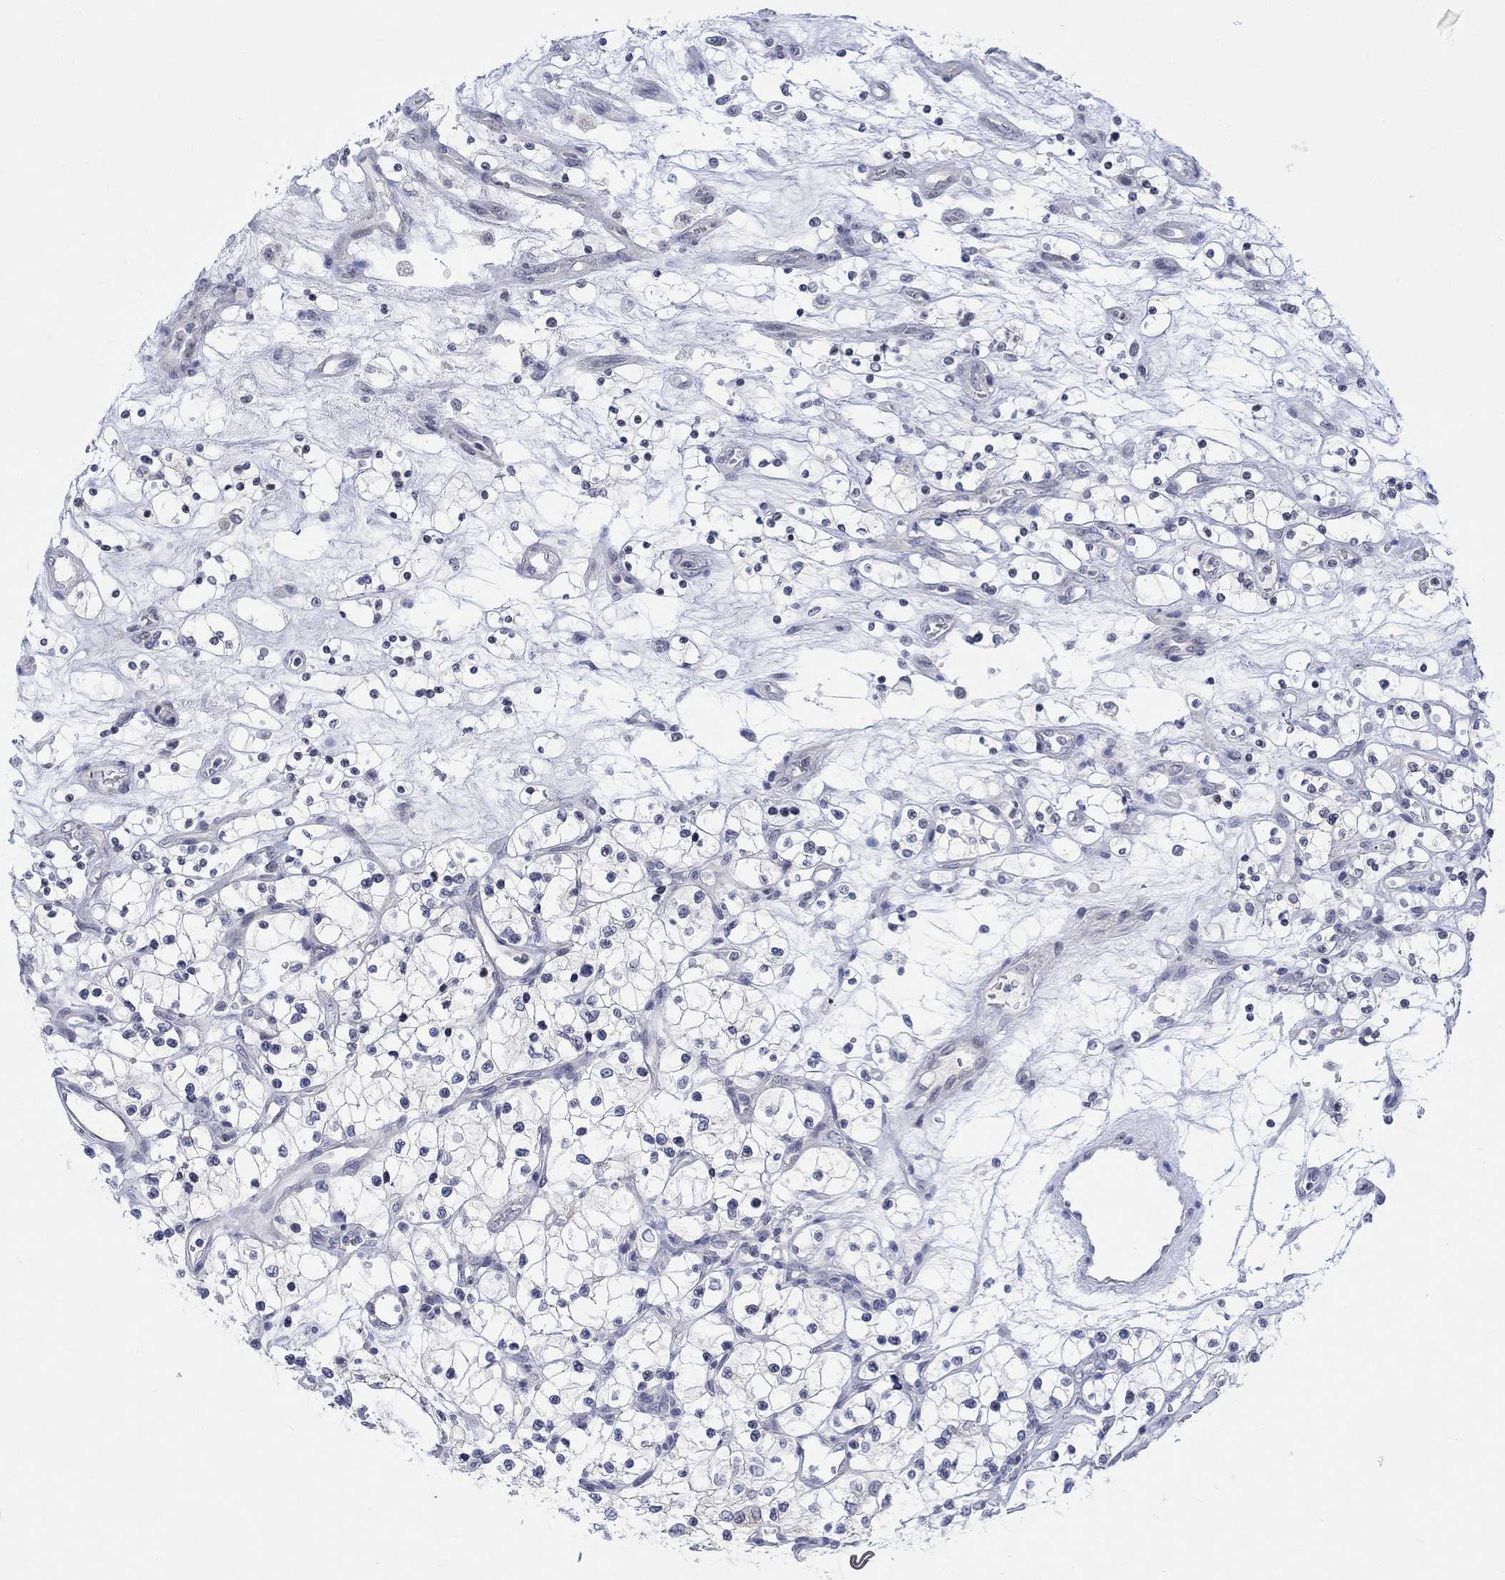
{"staining": {"intensity": "negative", "quantity": "none", "location": "none"}, "tissue": "renal cancer", "cell_type": "Tumor cells", "image_type": "cancer", "snomed": [{"axis": "morphology", "description": "Adenocarcinoma, NOS"}, {"axis": "topography", "description": "Kidney"}], "caption": "IHC histopathology image of neoplastic tissue: renal cancer stained with DAB displays no significant protein staining in tumor cells. The staining was performed using DAB (3,3'-diaminobenzidine) to visualize the protein expression in brown, while the nuclei were stained in blue with hematoxylin (Magnification: 20x).", "gene": "DCX", "patient": {"sex": "female", "age": 69}}